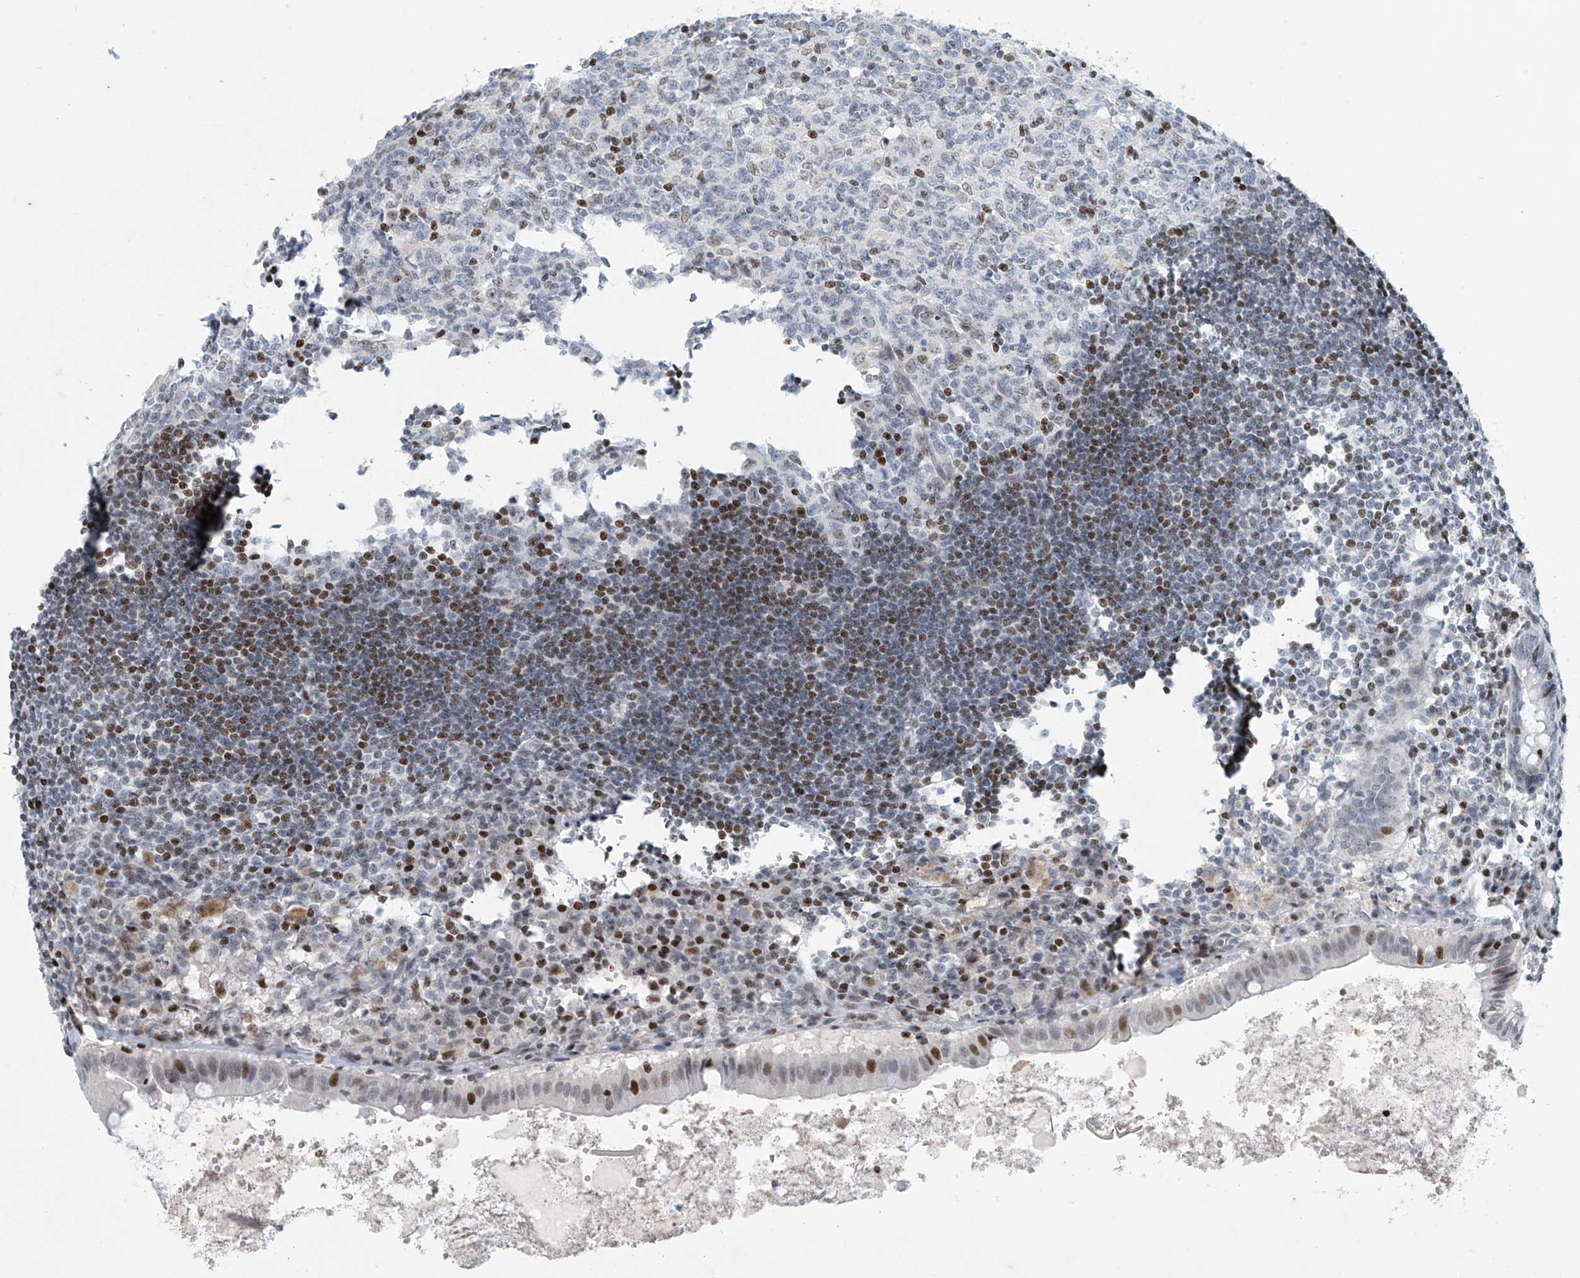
{"staining": {"intensity": "moderate", "quantity": "<25%", "location": "nuclear"}, "tissue": "appendix", "cell_type": "Glandular cells", "image_type": "normal", "snomed": [{"axis": "morphology", "description": "Normal tissue, NOS"}, {"axis": "topography", "description": "Appendix"}], "caption": "Protein staining by IHC demonstrates moderate nuclear positivity in approximately <25% of glandular cells in unremarkable appendix. The staining was performed using DAB, with brown indicating positive protein expression. Nuclei are stained blue with hematoxylin.", "gene": "RFX7", "patient": {"sex": "female", "age": 54}}